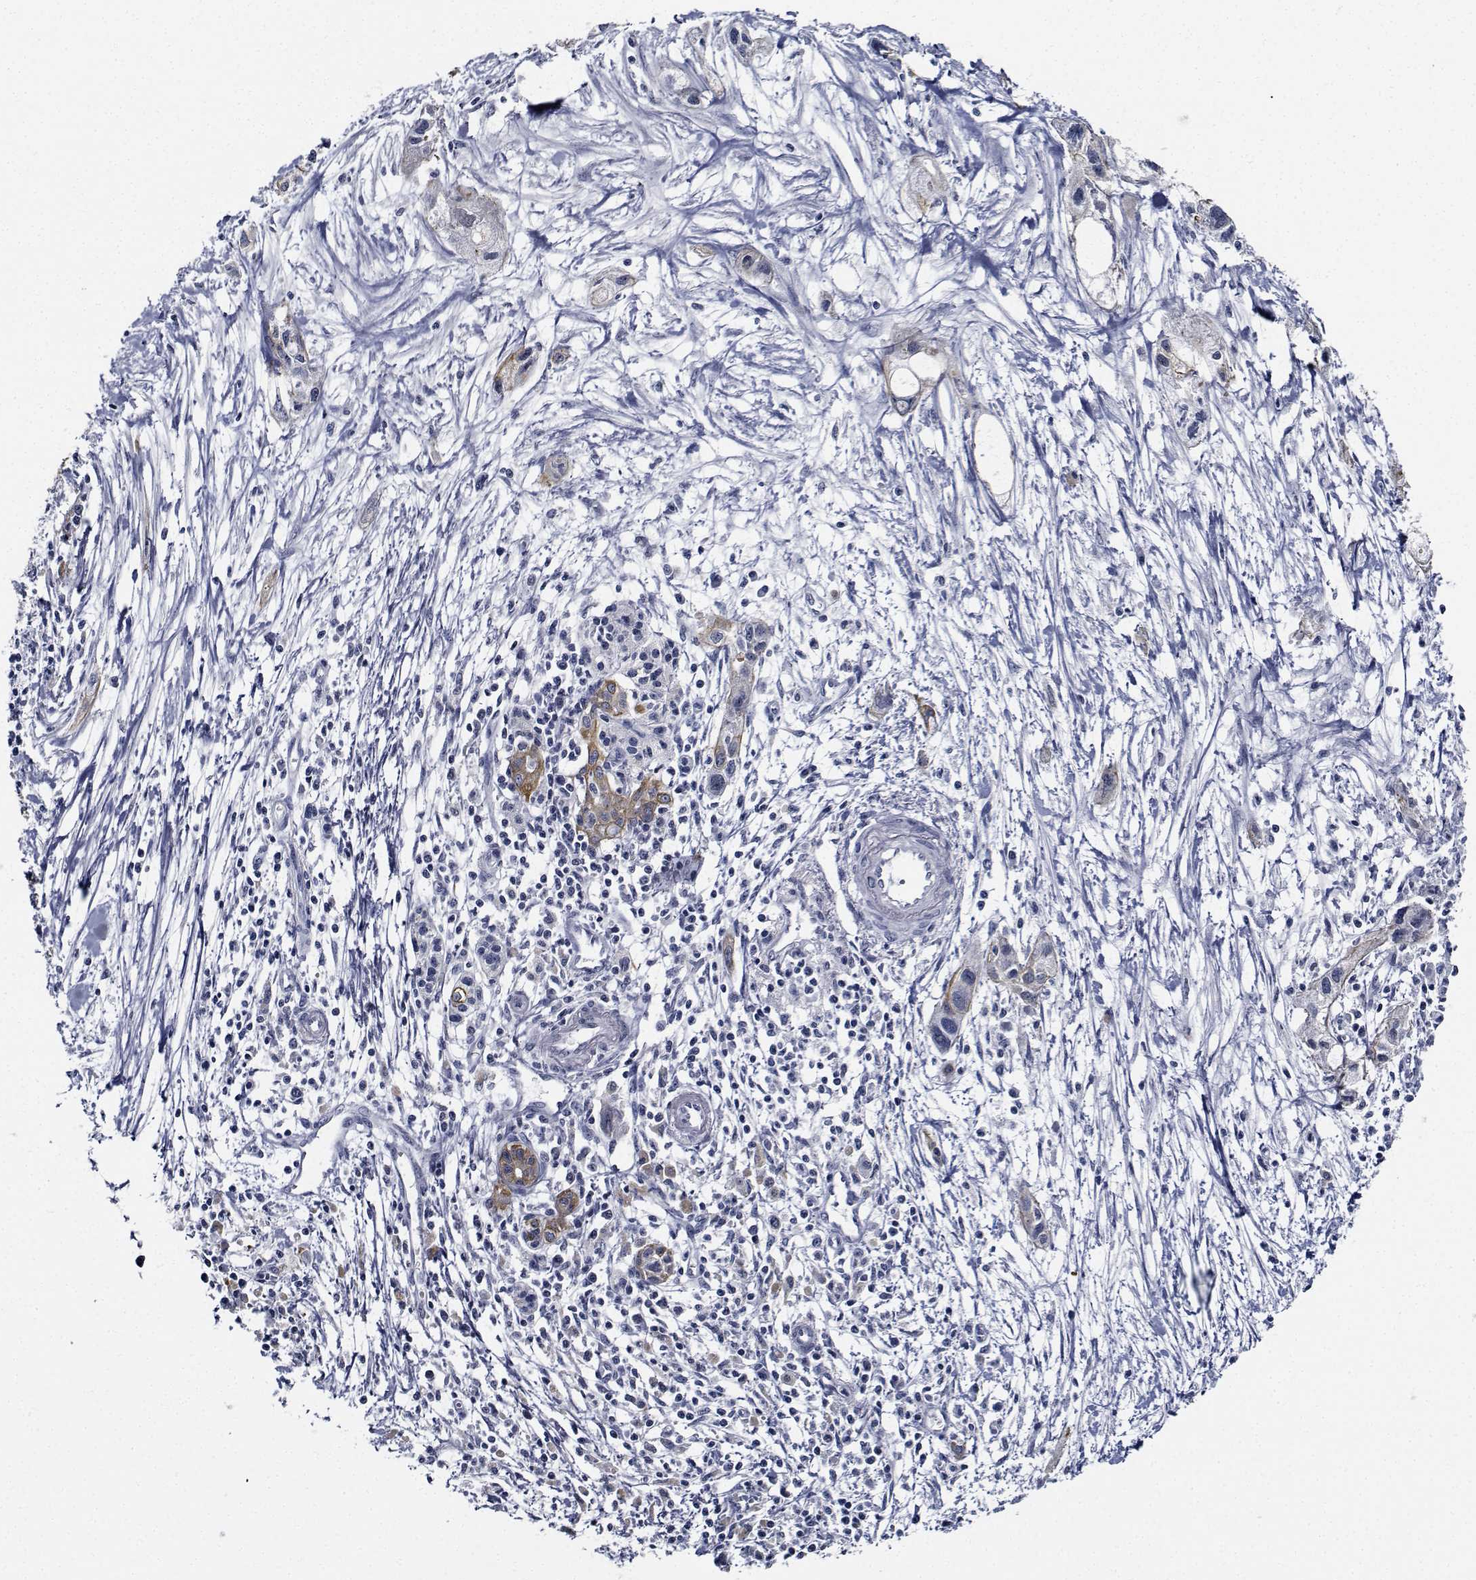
{"staining": {"intensity": "moderate", "quantity": ">75%", "location": "cytoplasmic/membranous"}, "tissue": "pancreatic cancer", "cell_type": "Tumor cells", "image_type": "cancer", "snomed": [{"axis": "morphology", "description": "Adenocarcinoma, NOS"}, {"axis": "topography", "description": "Pancreas"}], "caption": "Protein expression analysis of adenocarcinoma (pancreatic) shows moderate cytoplasmic/membranous positivity in about >75% of tumor cells.", "gene": "NVL", "patient": {"sex": "female", "age": 61}}